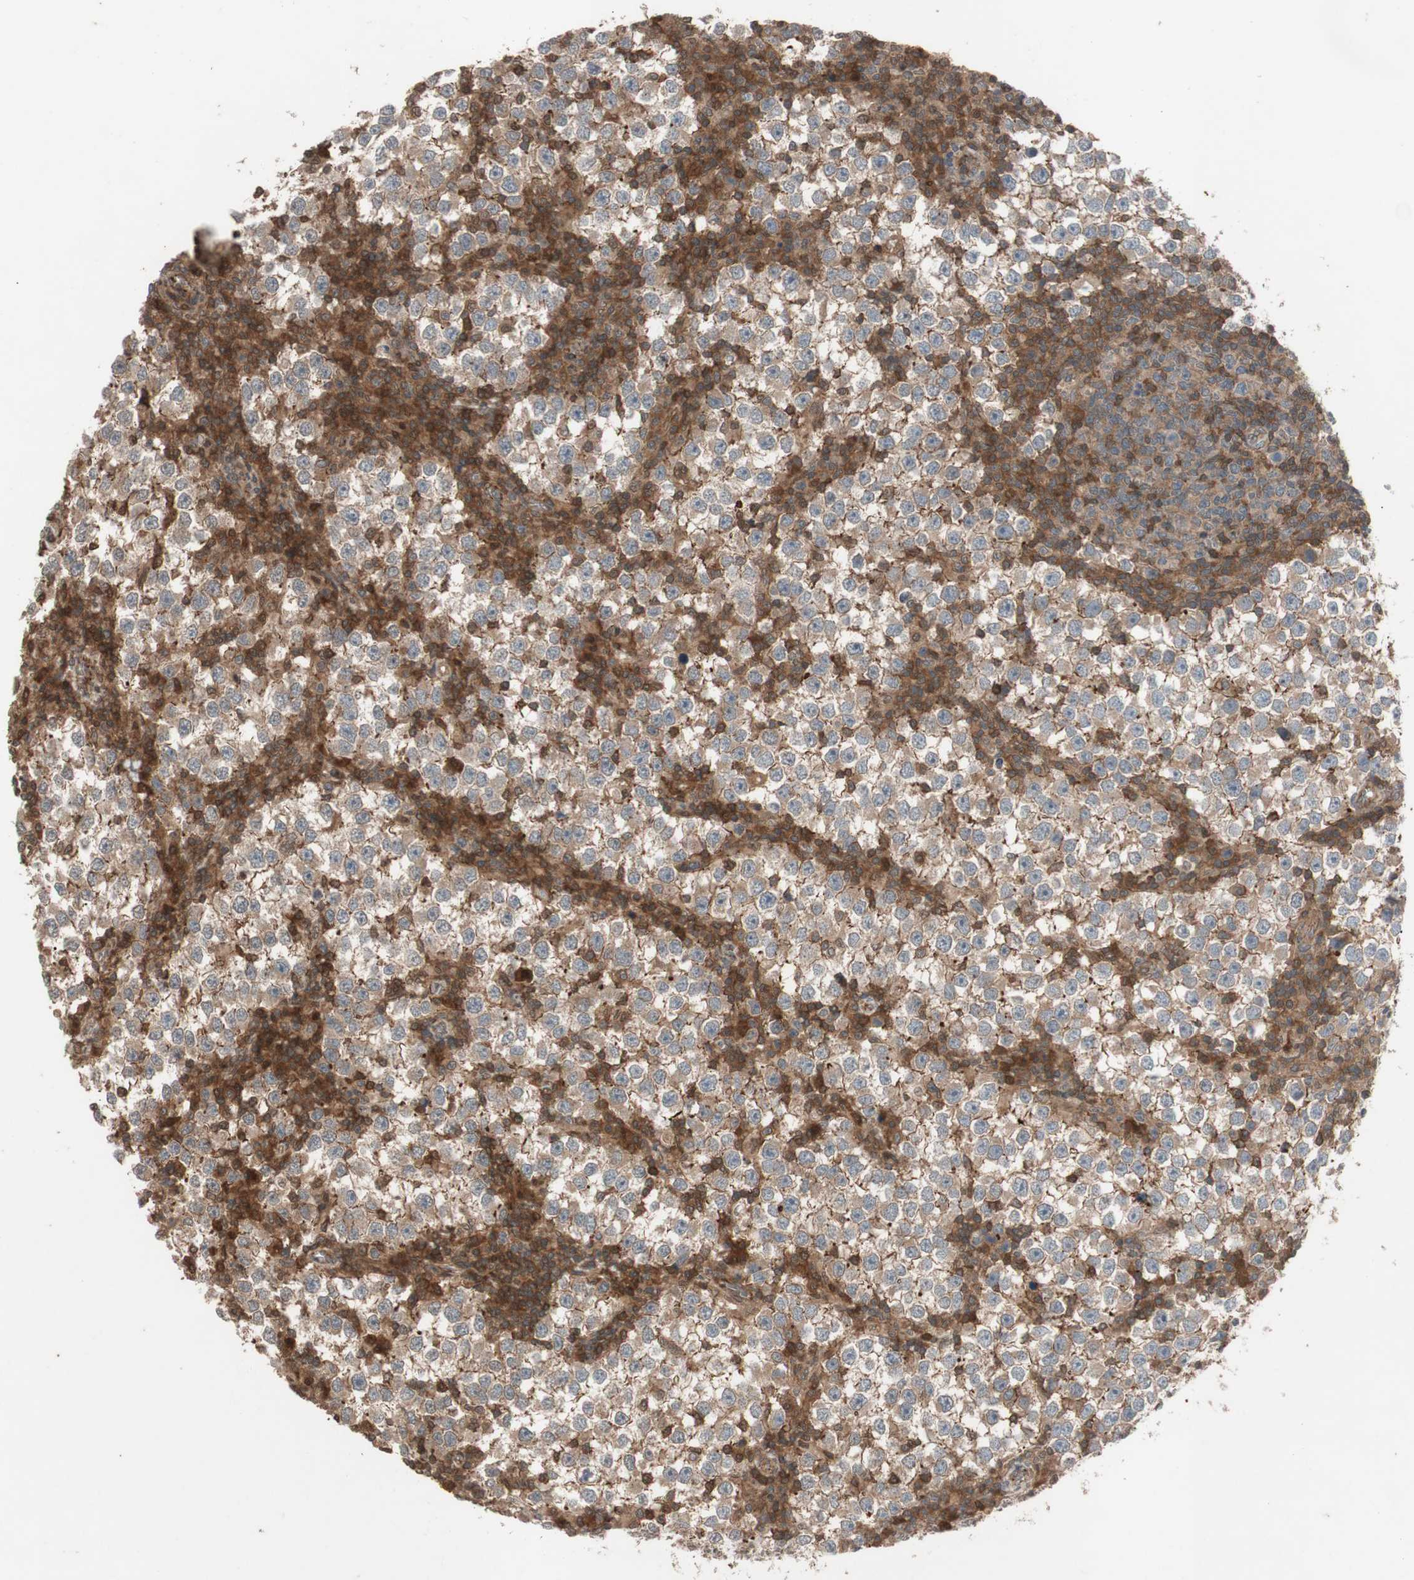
{"staining": {"intensity": "moderate", "quantity": ">75%", "location": "cytoplasmic/membranous"}, "tissue": "testis cancer", "cell_type": "Tumor cells", "image_type": "cancer", "snomed": [{"axis": "morphology", "description": "Seminoma, NOS"}, {"axis": "topography", "description": "Testis"}], "caption": "This histopathology image shows testis seminoma stained with immunohistochemistry (IHC) to label a protein in brown. The cytoplasmic/membranous of tumor cells show moderate positivity for the protein. Nuclei are counter-stained blue.", "gene": "EPHA8", "patient": {"sex": "male", "age": 65}}